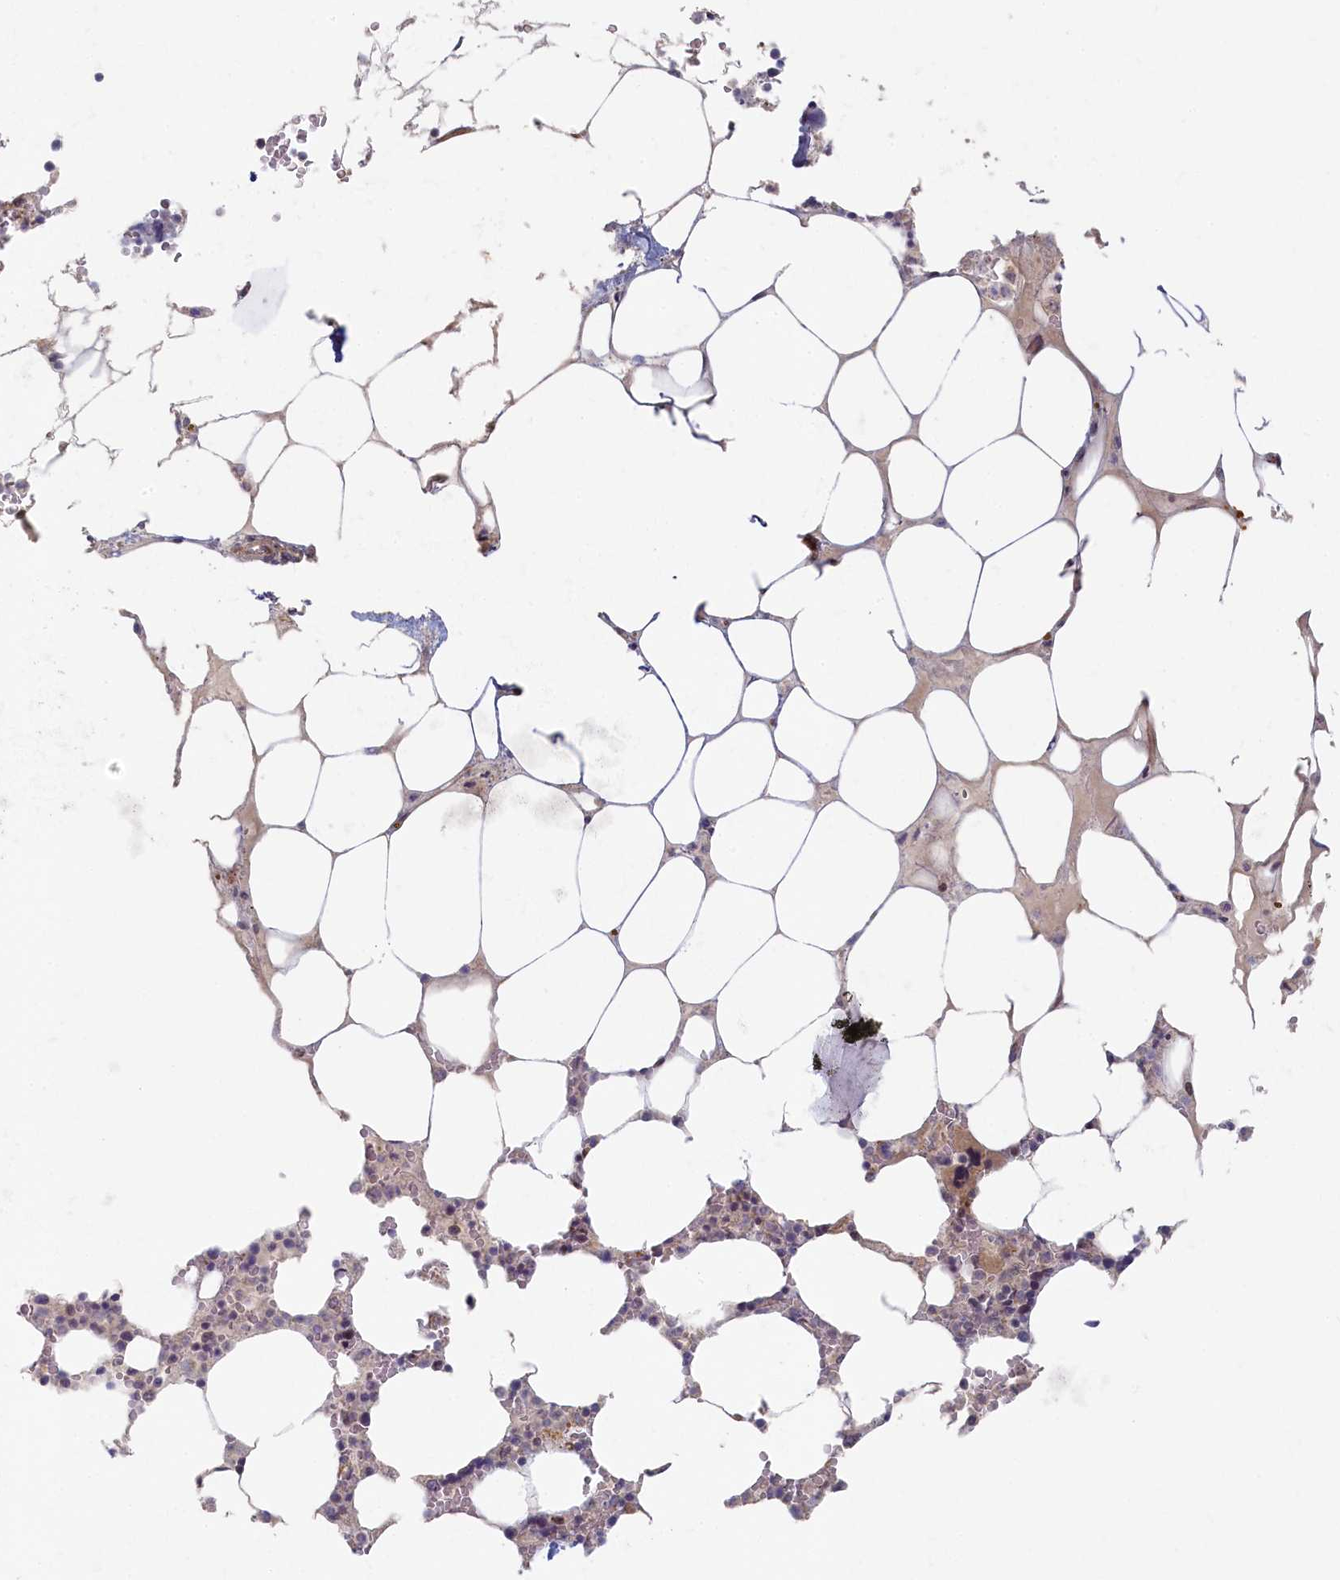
{"staining": {"intensity": "moderate", "quantity": "<25%", "location": "cytoplasmic/membranous"}, "tissue": "bone marrow", "cell_type": "Hematopoietic cells", "image_type": "normal", "snomed": [{"axis": "morphology", "description": "Normal tissue, NOS"}, {"axis": "topography", "description": "Bone marrow"}], "caption": "Protein staining demonstrates moderate cytoplasmic/membranous expression in approximately <25% of hematopoietic cells in unremarkable bone marrow.", "gene": "INTS4", "patient": {"sex": "male", "age": 64}}